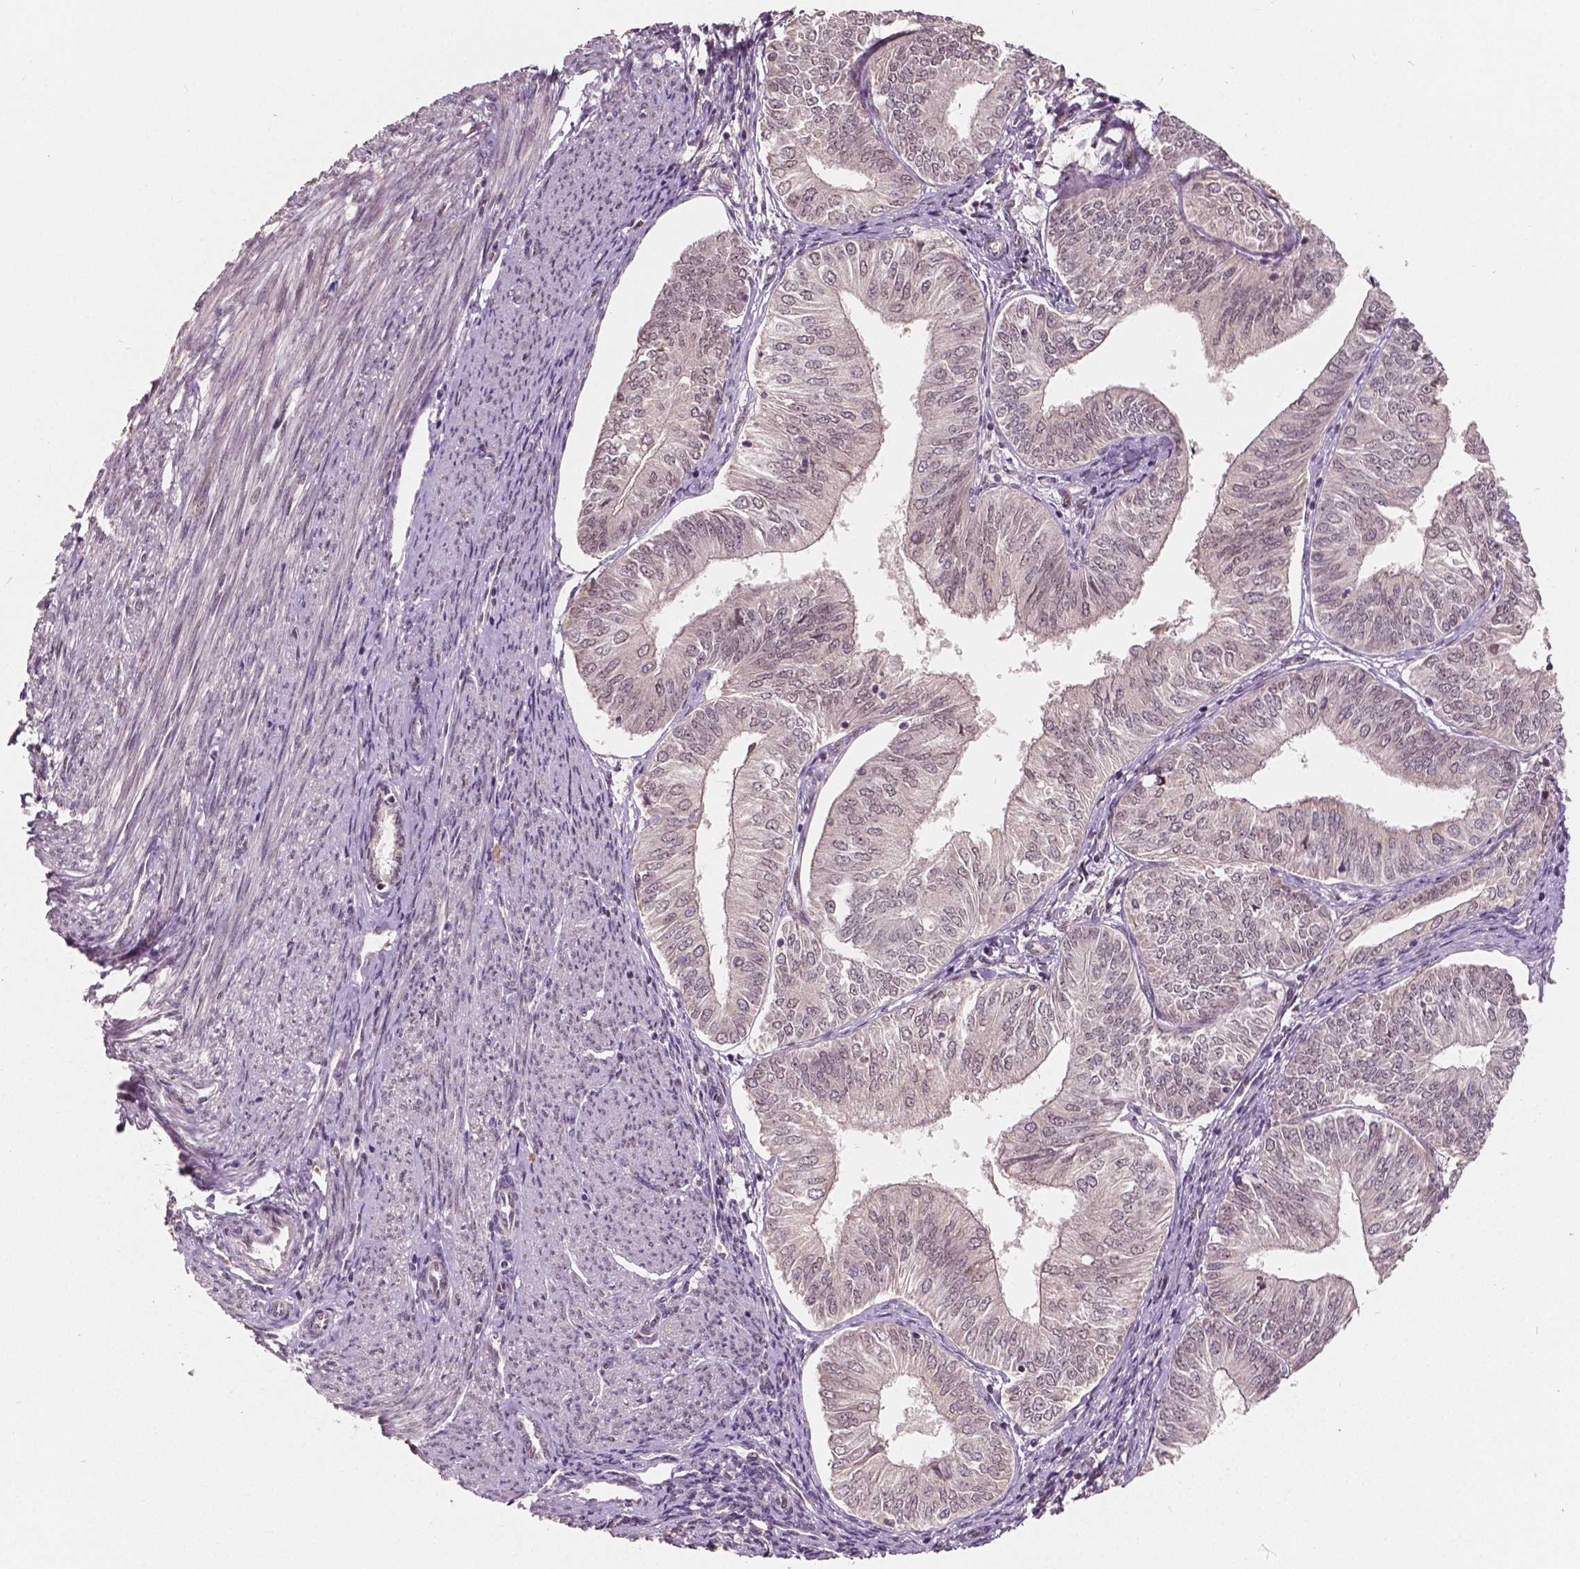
{"staining": {"intensity": "negative", "quantity": "none", "location": "none"}, "tissue": "endometrial cancer", "cell_type": "Tumor cells", "image_type": "cancer", "snomed": [{"axis": "morphology", "description": "Adenocarcinoma, NOS"}, {"axis": "topography", "description": "Endometrium"}], "caption": "Photomicrograph shows no protein positivity in tumor cells of endometrial cancer (adenocarcinoma) tissue.", "gene": "HMBOX1", "patient": {"sex": "female", "age": 58}}